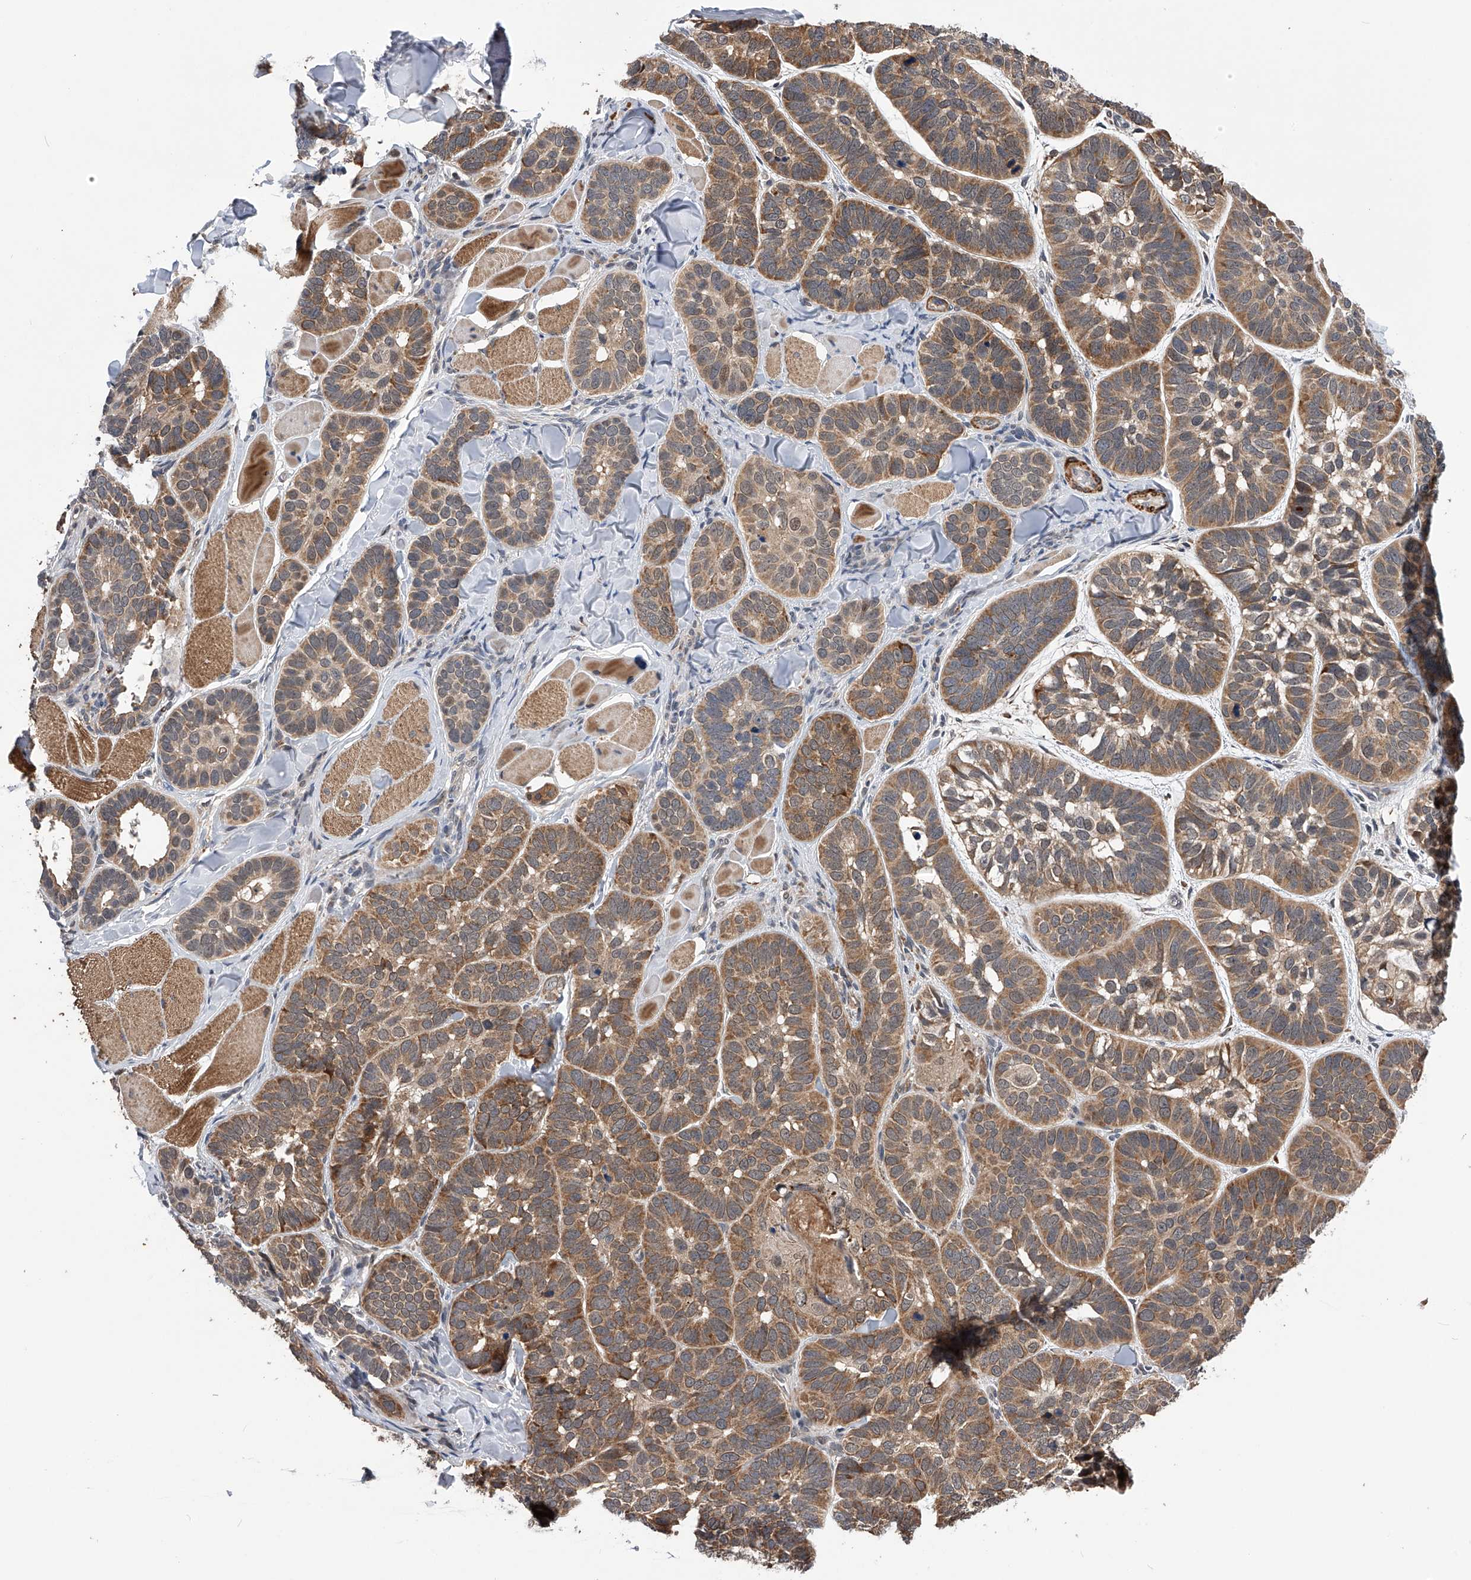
{"staining": {"intensity": "moderate", "quantity": ">75%", "location": "cytoplasmic/membranous"}, "tissue": "skin cancer", "cell_type": "Tumor cells", "image_type": "cancer", "snomed": [{"axis": "morphology", "description": "Basal cell carcinoma"}, {"axis": "topography", "description": "Skin"}], "caption": "Human skin cancer stained with a protein marker reveals moderate staining in tumor cells.", "gene": "SPOCK1", "patient": {"sex": "male", "age": 62}}